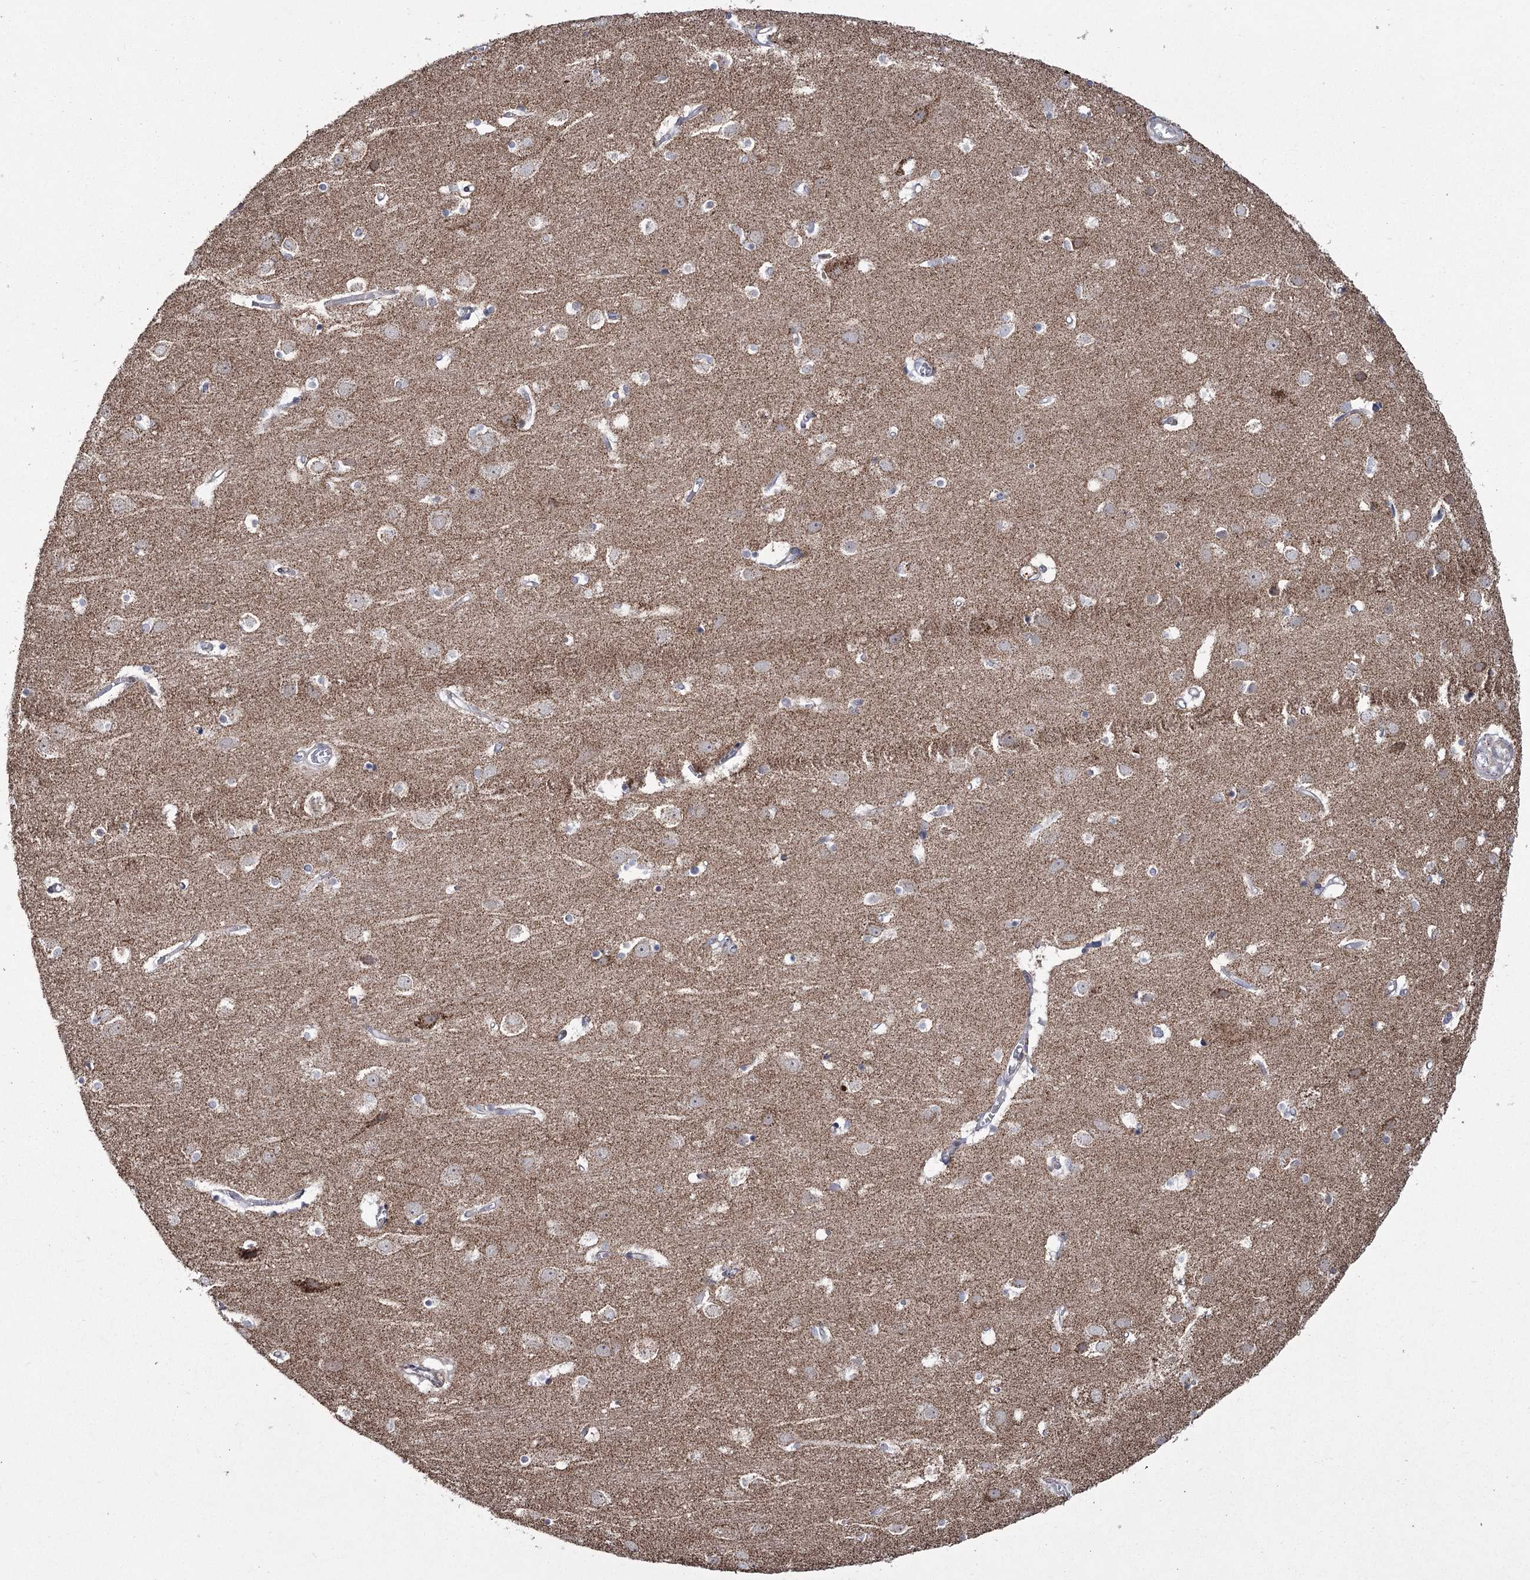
{"staining": {"intensity": "negative", "quantity": "none", "location": "none"}, "tissue": "cerebral cortex", "cell_type": "Endothelial cells", "image_type": "normal", "snomed": [{"axis": "morphology", "description": "Normal tissue, NOS"}, {"axis": "topography", "description": "Cerebral cortex"}], "caption": "An IHC photomicrograph of normal cerebral cortex is shown. There is no staining in endothelial cells of cerebral cortex.", "gene": "ME3", "patient": {"sex": "male", "age": 54}}